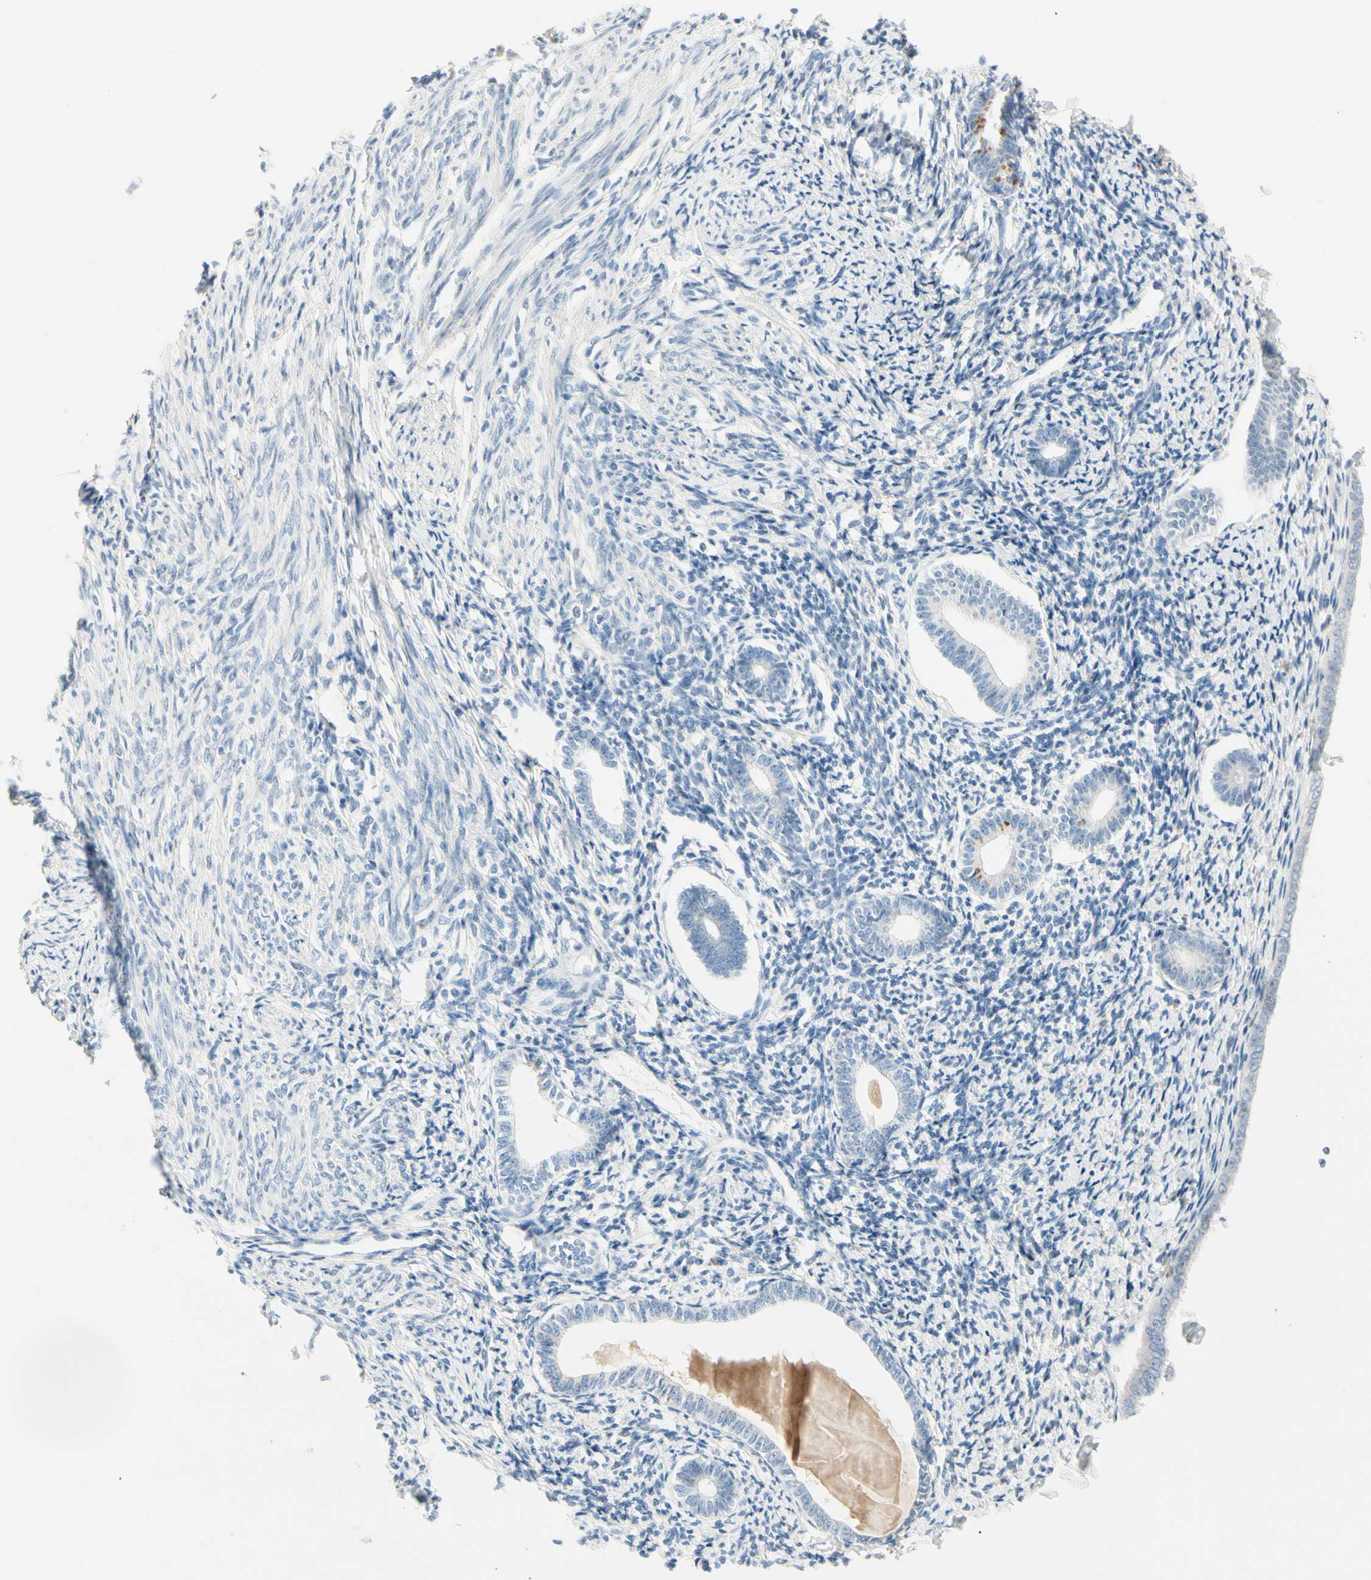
{"staining": {"intensity": "negative", "quantity": "none", "location": "none"}, "tissue": "endometrium", "cell_type": "Cells in endometrial stroma", "image_type": "normal", "snomed": [{"axis": "morphology", "description": "Normal tissue, NOS"}, {"axis": "topography", "description": "Endometrium"}], "caption": "Immunohistochemical staining of benign endometrium demonstrates no significant positivity in cells in endometrial stroma. Brightfield microscopy of immunohistochemistry stained with DAB (3,3'-diaminobenzidine) (brown) and hematoxylin (blue), captured at high magnification.", "gene": "ALDH18A1", "patient": {"sex": "female", "age": 71}}